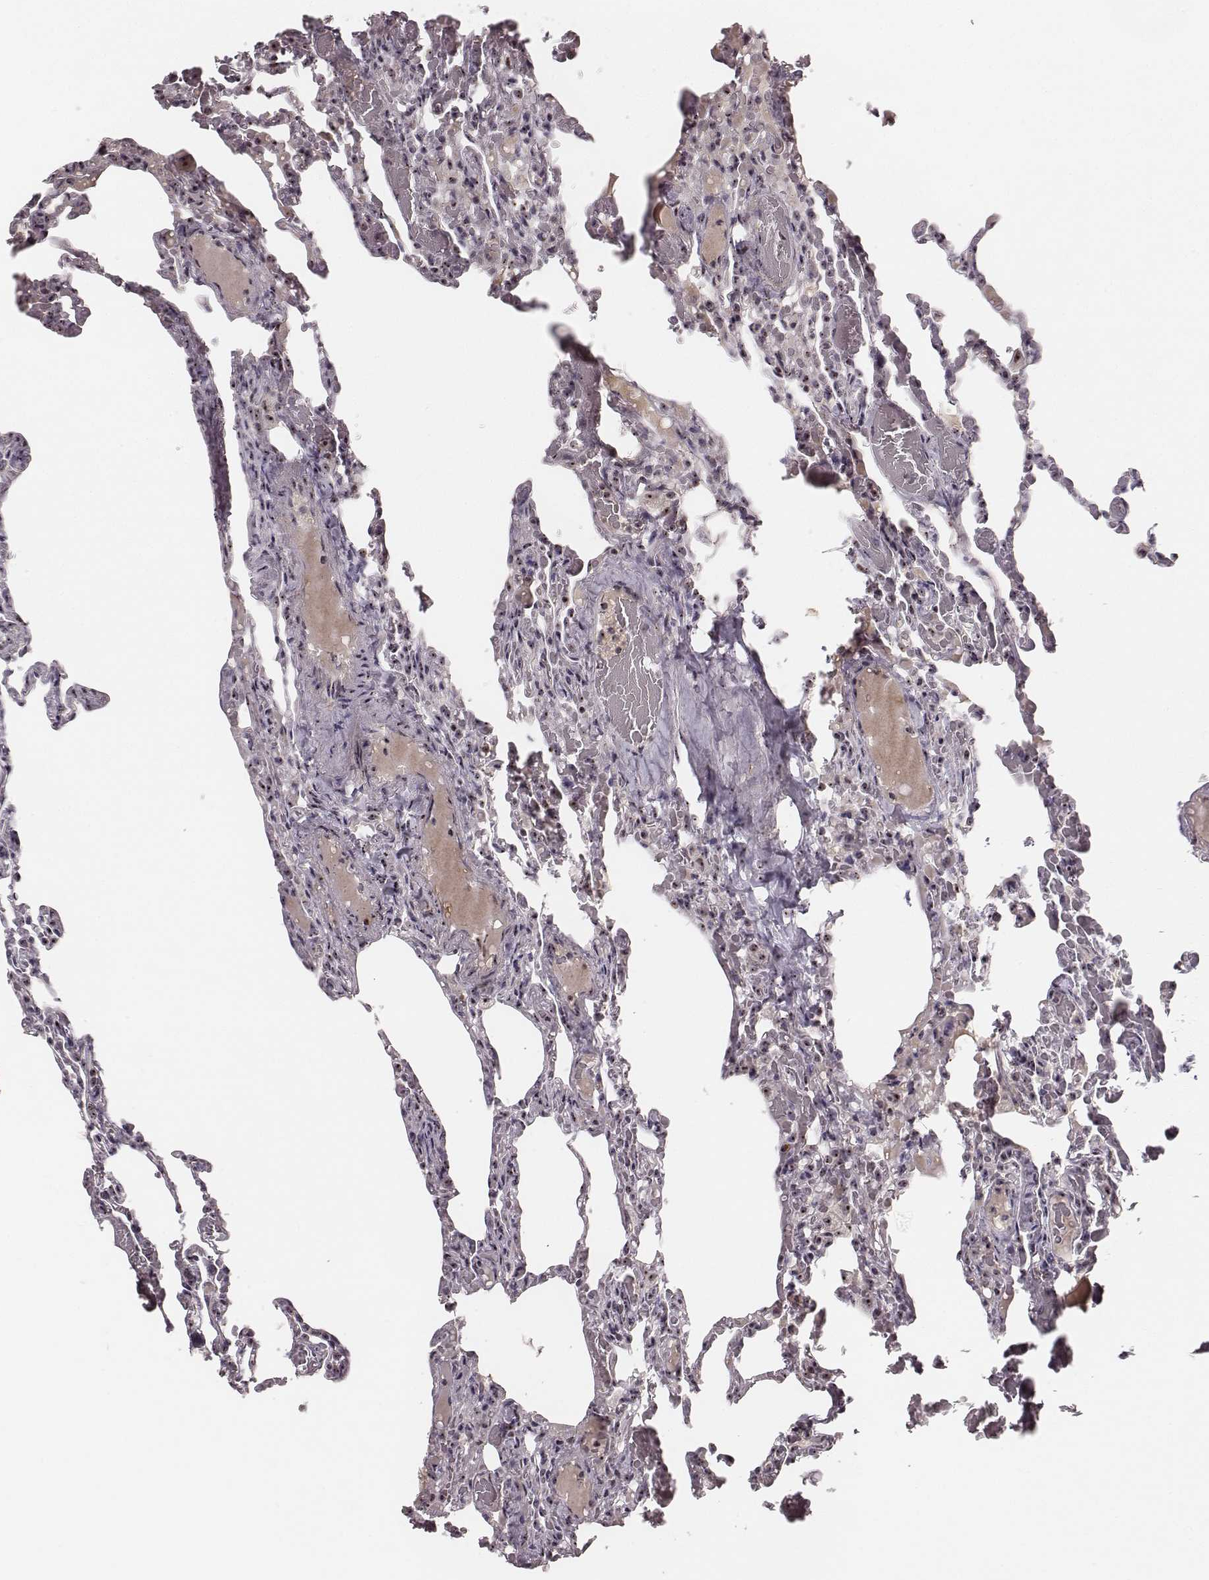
{"staining": {"intensity": "weak", "quantity": ">75%", "location": "nuclear"}, "tissue": "lung", "cell_type": "Alveolar cells", "image_type": "normal", "snomed": [{"axis": "morphology", "description": "Normal tissue, NOS"}, {"axis": "topography", "description": "Lung"}], "caption": "This photomicrograph exhibits IHC staining of benign lung, with low weak nuclear staining in approximately >75% of alveolar cells.", "gene": "NOP56", "patient": {"sex": "female", "age": 43}}